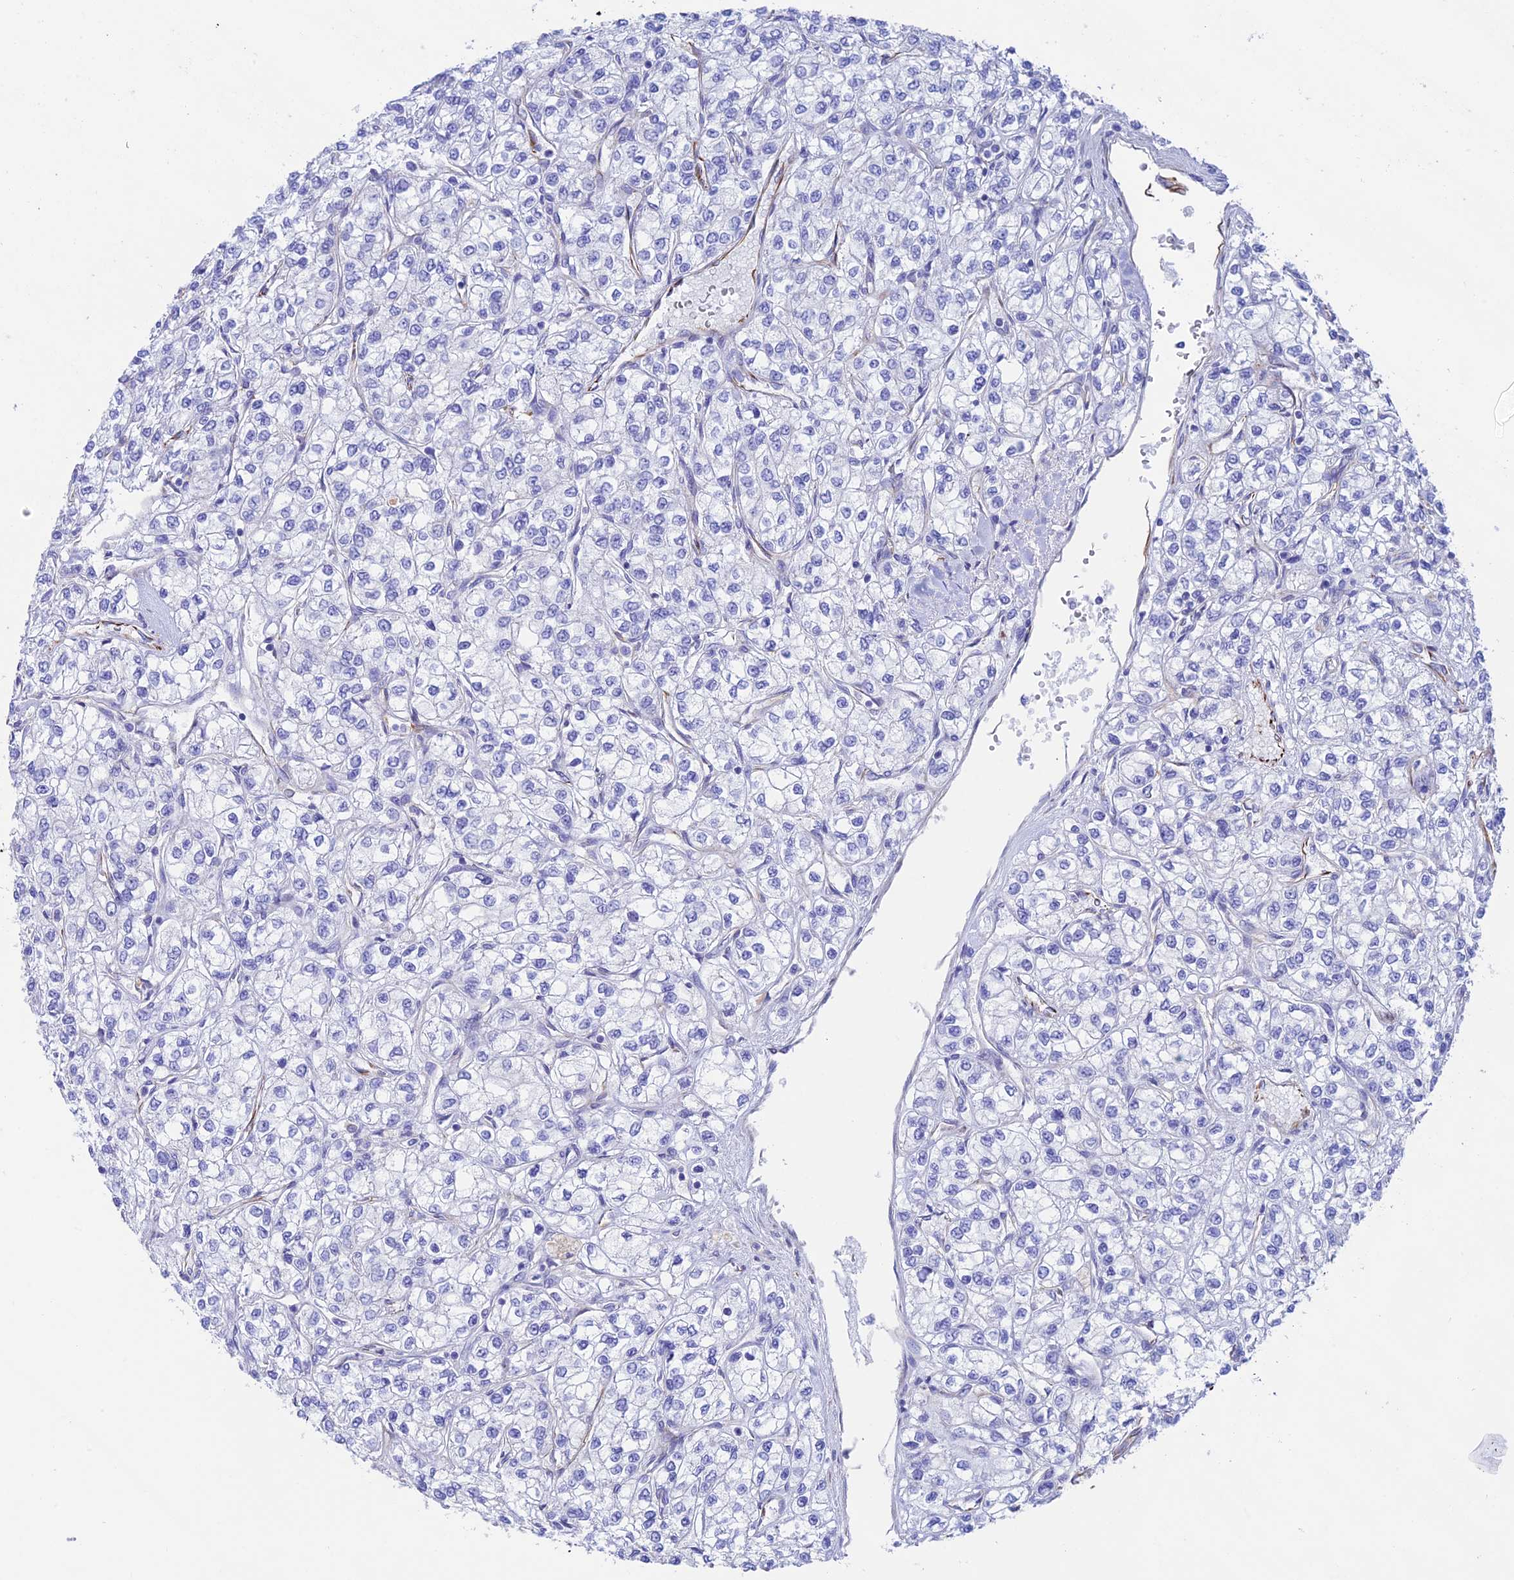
{"staining": {"intensity": "negative", "quantity": "none", "location": "none"}, "tissue": "renal cancer", "cell_type": "Tumor cells", "image_type": "cancer", "snomed": [{"axis": "morphology", "description": "Adenocarcinoma, NOS"}, {"axis": "topography", "description": "Kidney"}], "caption": "A photomicrograph of human renal cancer is negative for staining in tumor cells. Brightfield microscopy of IHC stained with DAB (brown) and hematoxylin (blue), captured at high magnification.", "gene": "ZNF652", "patient": {"sex": "male", "age": 80}}